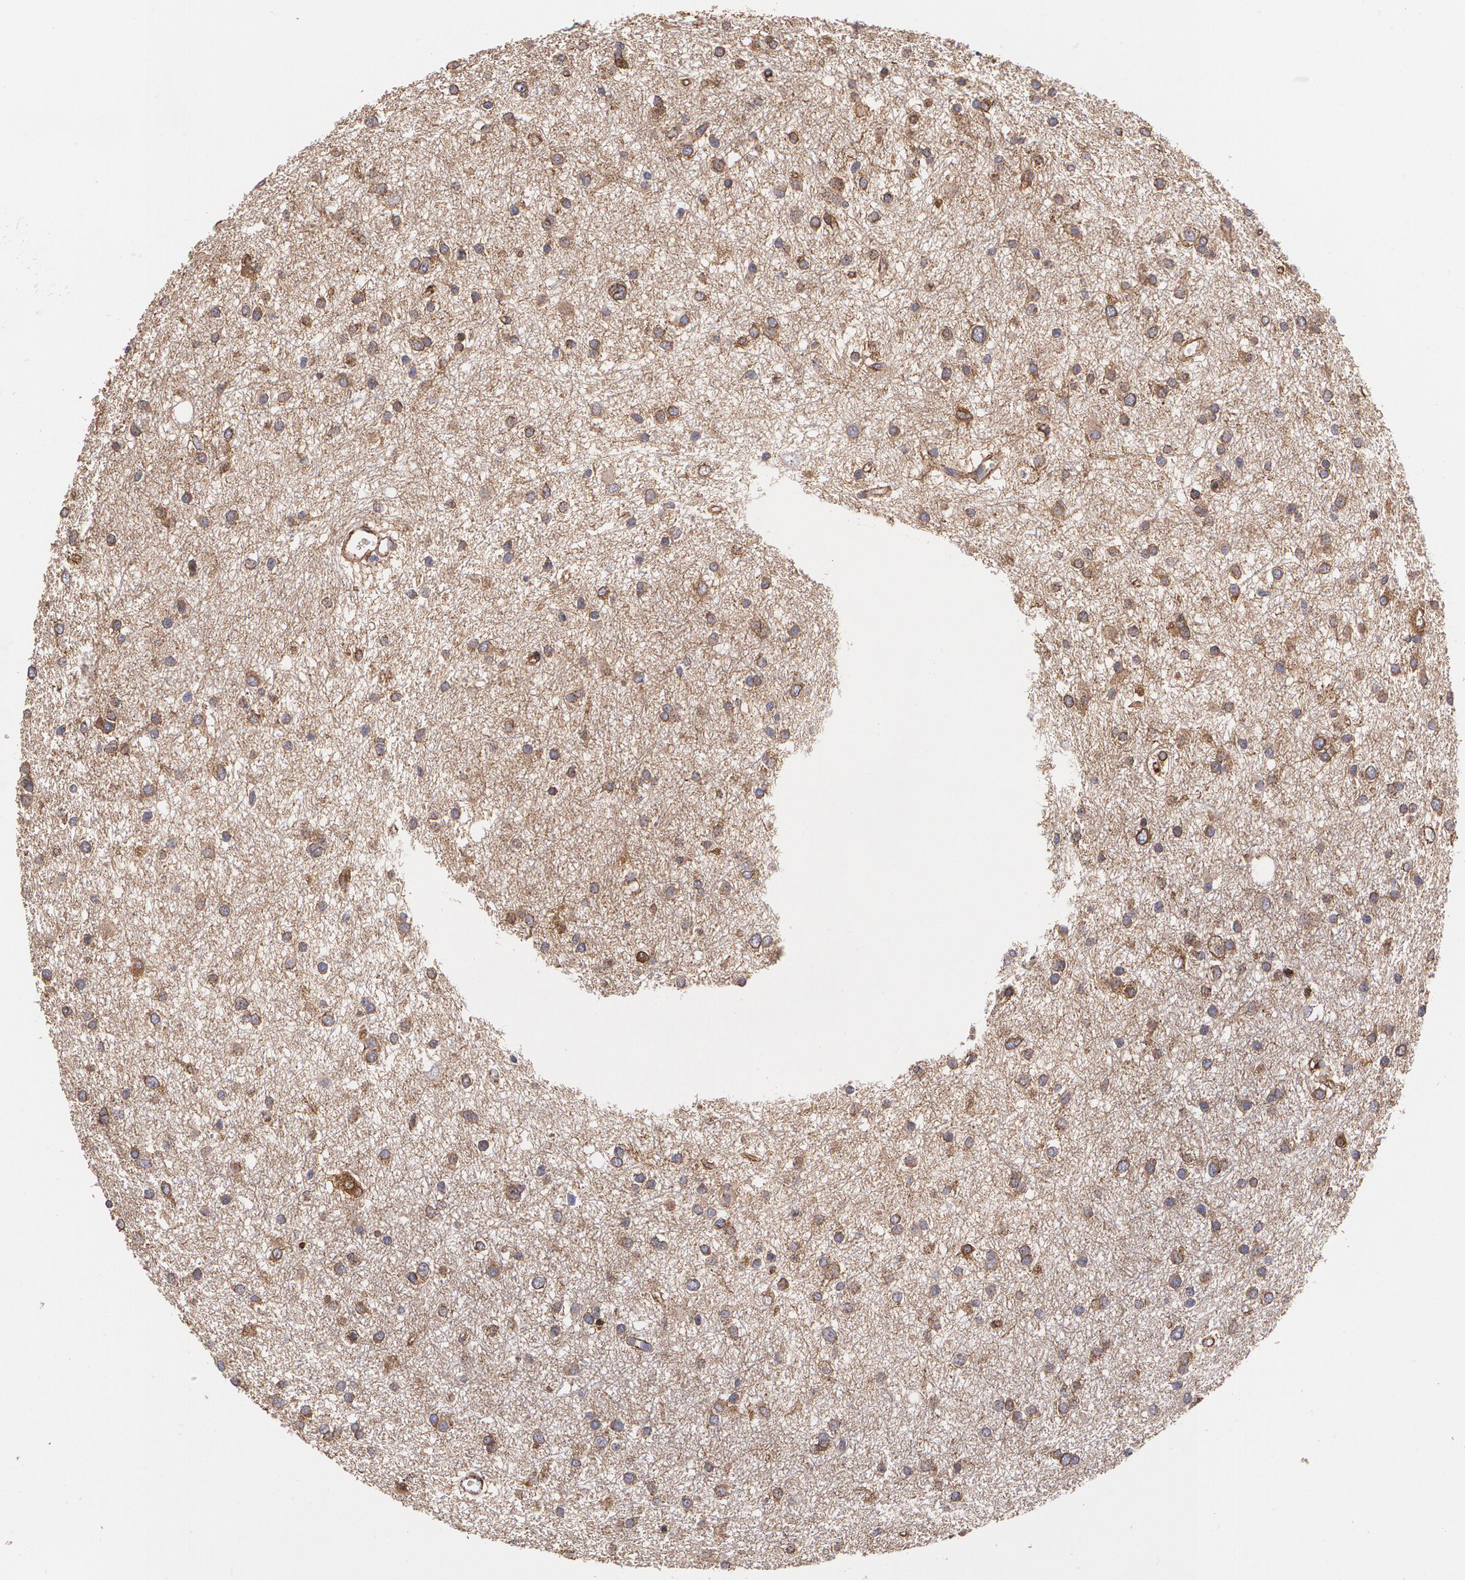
{"staining": {"intensity": "moderate", "quantity": ">75%", "location": "cytoplasmic/membranous"}, "tissue": "glioma", "cell_type": "Tumor cells", "image_type": "cancer", "snomed": [{"axis": "morphology", "description": "Glioma, malignant, Low grade"}, {"axis": "topography", "description": "Brain"}], "caption": "A photomicrograph of human malignant glioma (low-grade) stained for a protein exhibits moderate cytoplasmic/membranous brown staining in tumor cells. (DAB (3,3'-diaminobenzidine) IHC, brown staining for protein, blue staining for nuclei).", "gene": "TJP1", "patient": {"sex": "female", "age": 36}}